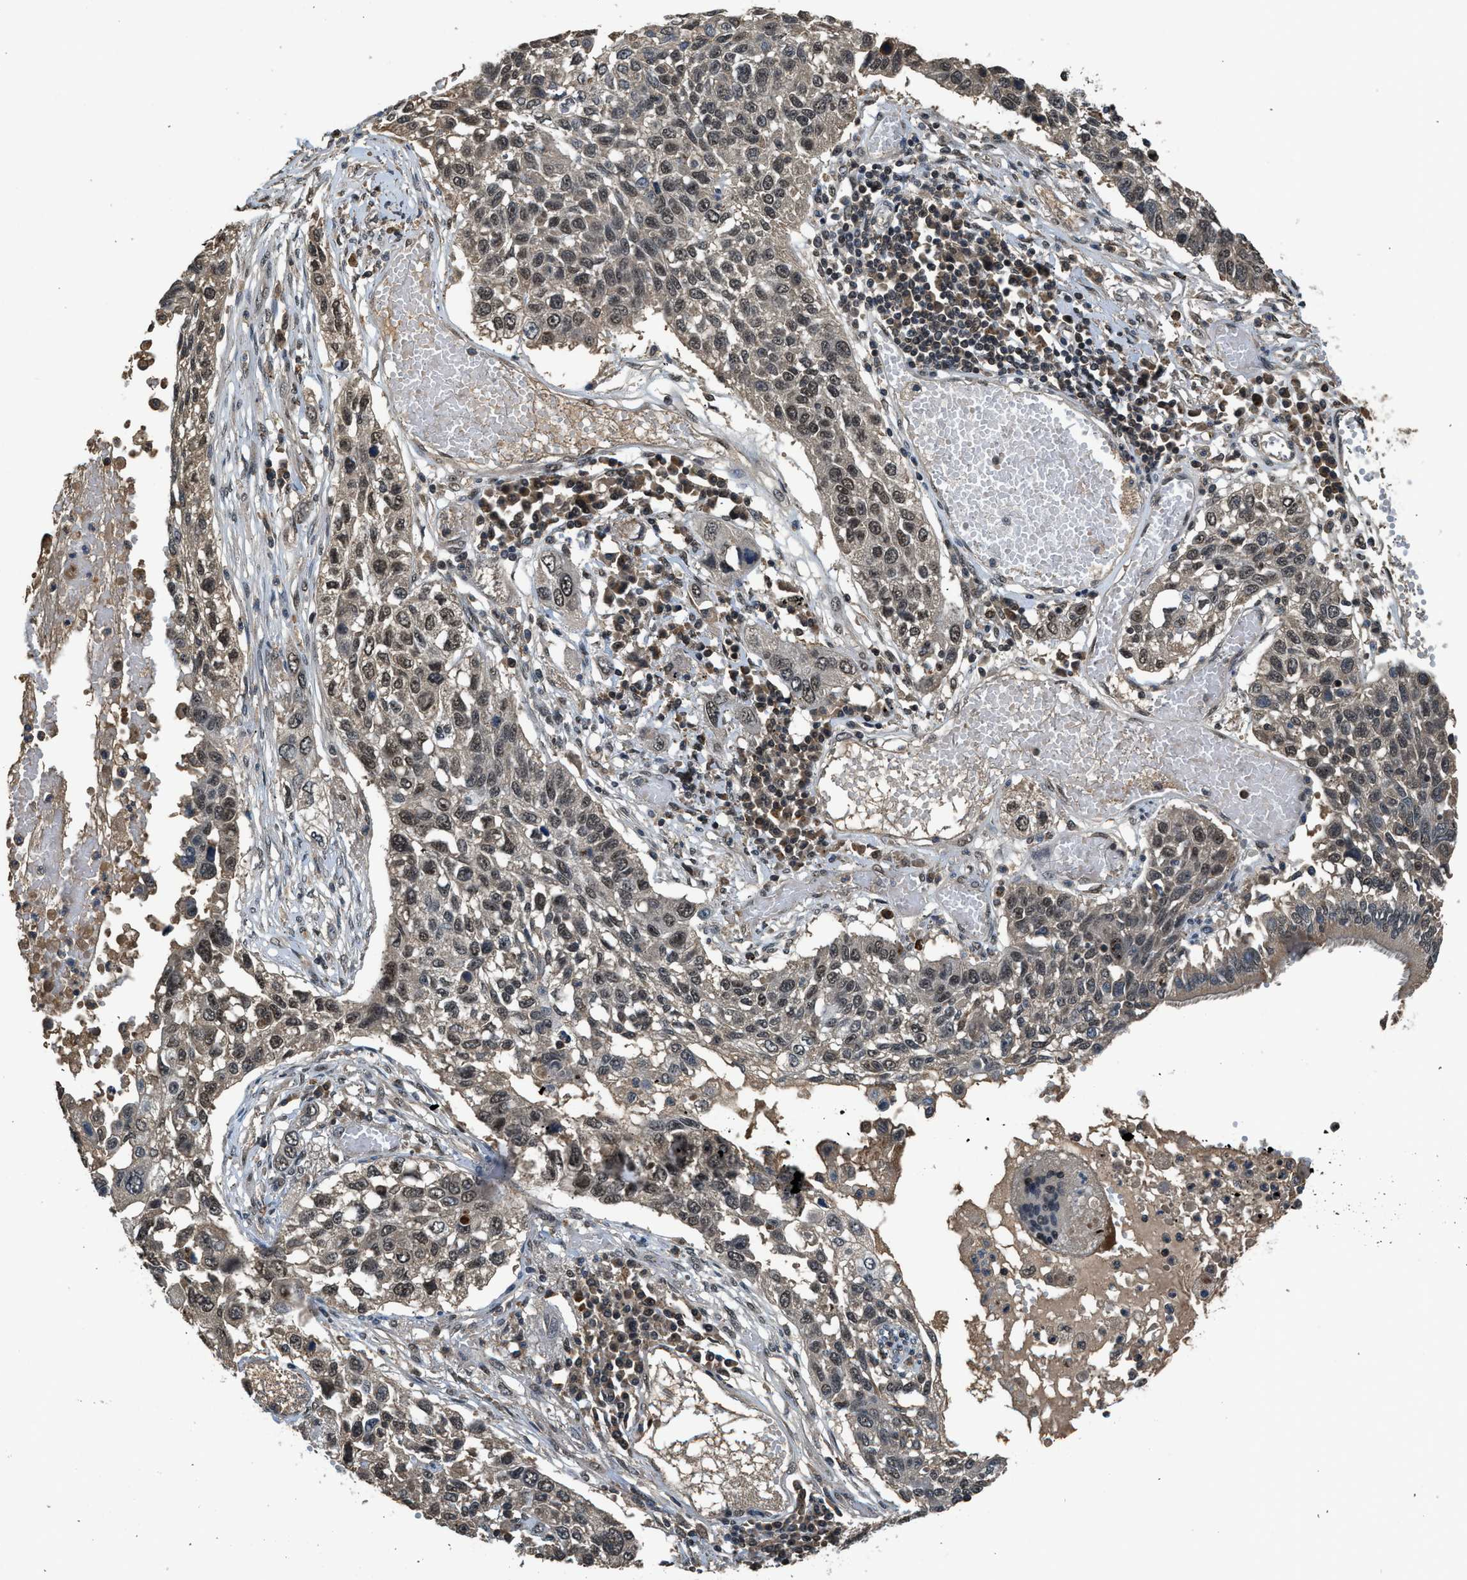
{"staining": {"intensity": "moderate", "quantity": ">75%", "location": "nuclear"}, "tissue": "lung cancer", "cell_type": "Tumor cells", "image_type": "cancer", "snomed": [{"axis": "morphology", "description": "Squamous cell carcinoma, NOS"}, {"axis": "topography", "description": "Lung"}], "caption": "Lung cancer (squamous cell carcinoma) stained for a protein (brown) reveals moderate nuclear positive expression in about >75% of tumor cells.", "gene": "SLC15A4", "patient": {"sex": "male", "age": 71}}